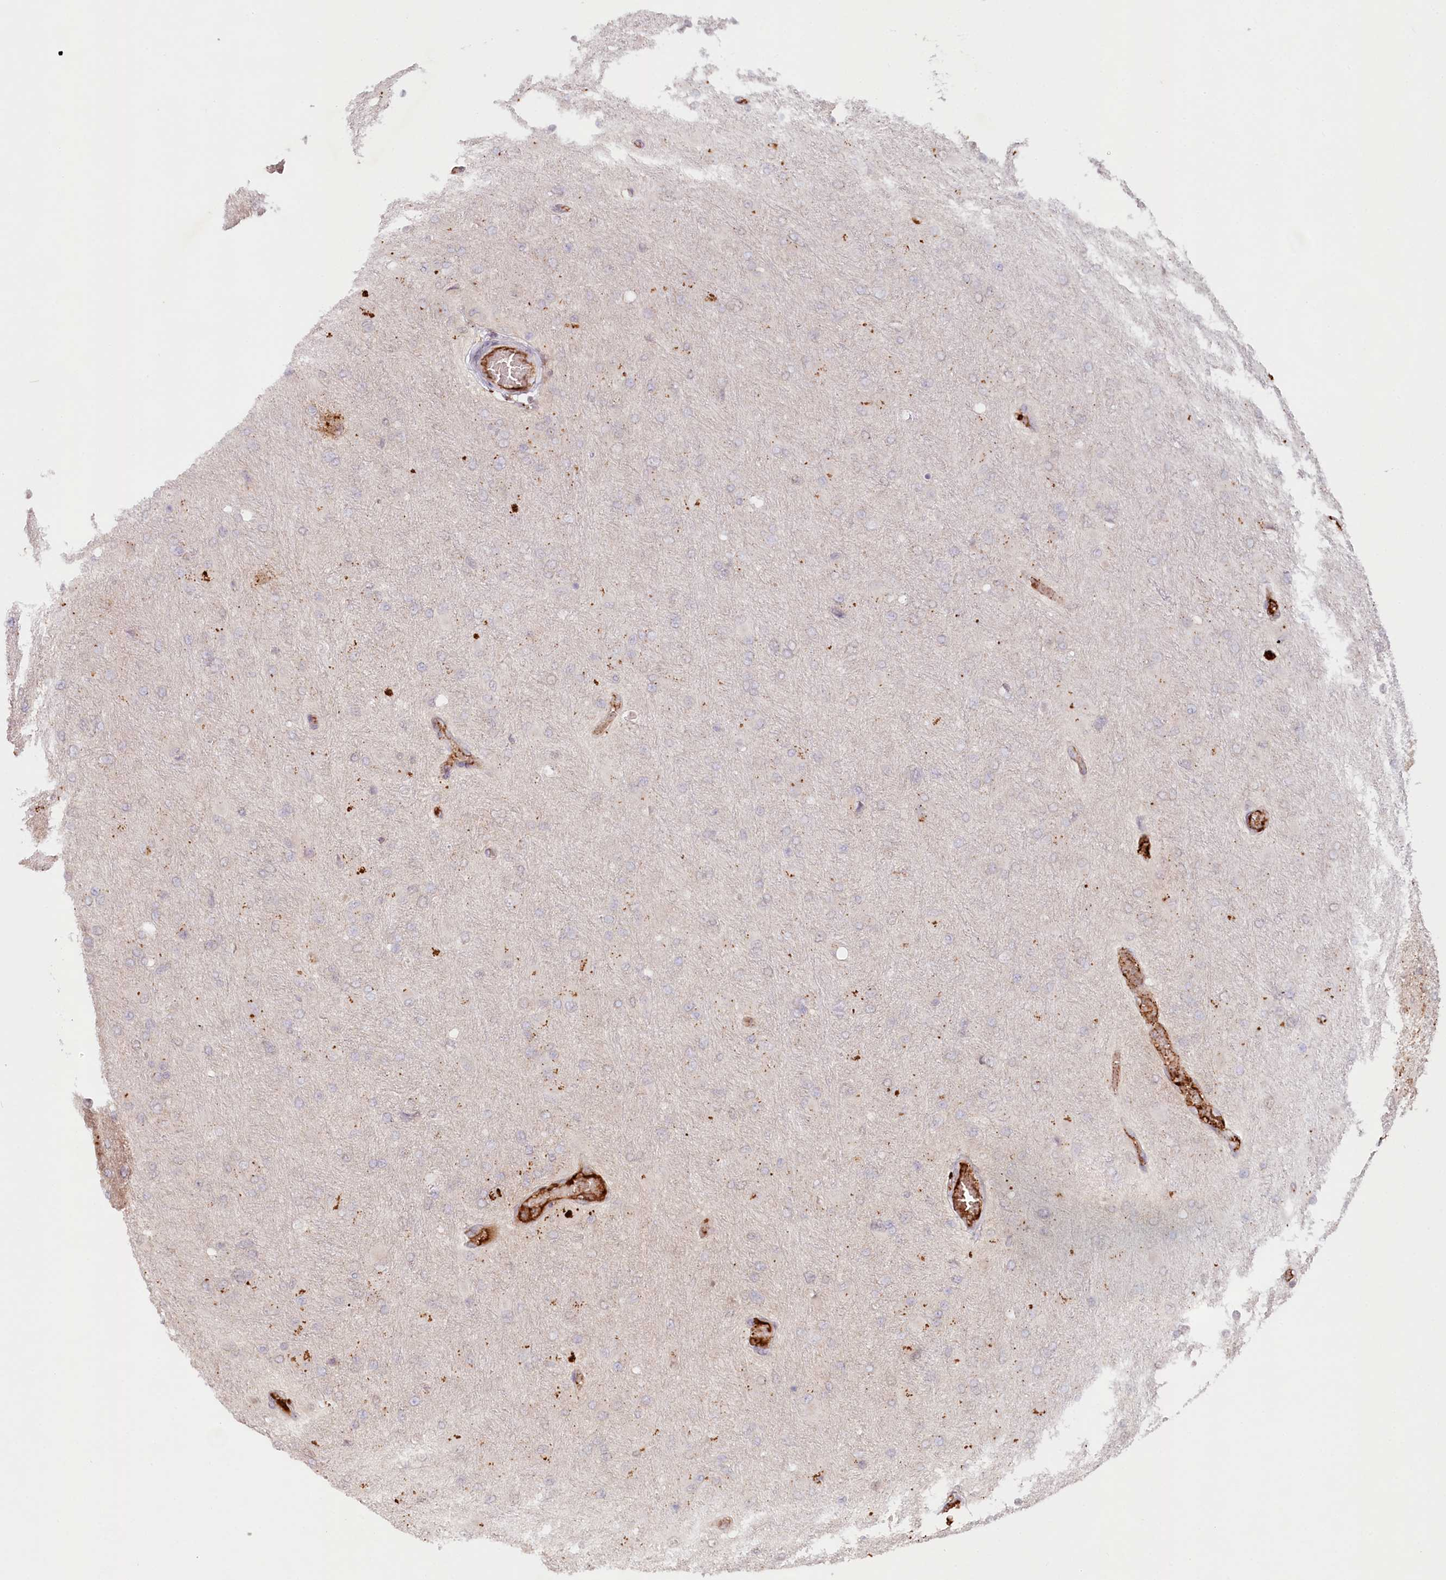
{"staining": {"intensity": "weak", "quantity": "<25%", "location": "cytoplasmic/membranous"}, "tissue": "glioma", "cell_type": "Tumor cells", "image_type": "cancer", "snomed": [{"axis": "morphology", "description": "Glioma, malignant, High grade"}, {"axis": "topography", "description": "Cerebral cortex"}], "caption": "High power microscopy micrograph of an immunohistochemistry (IHC) histopathology image of high-grade glioma (malignant), revealing no significant positivity in tumor cells.", "gene": "PSAPL1", "patient": {"sex": "female", "age": 36}}